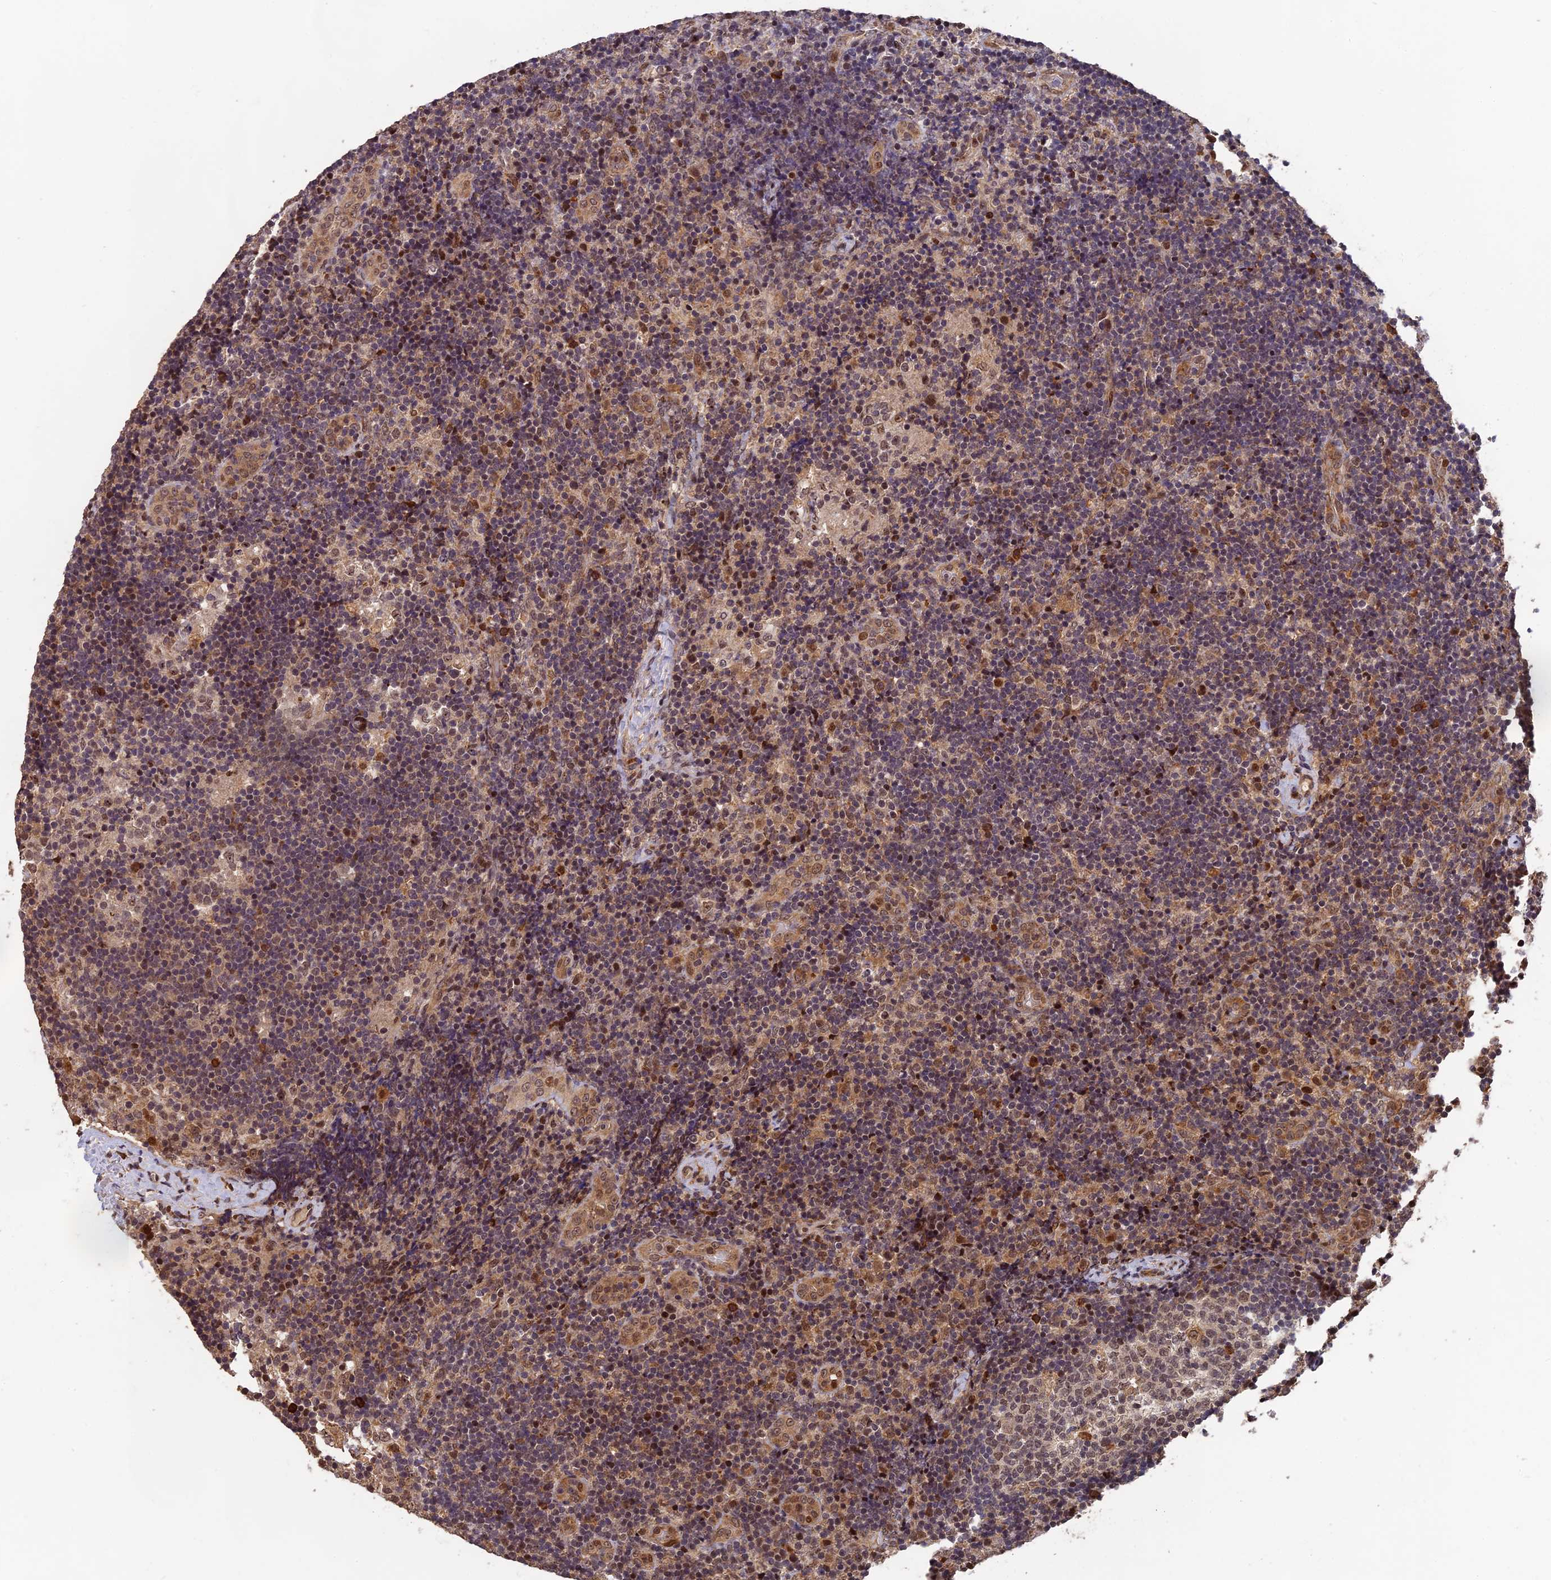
{"staining": {"intensity": "strong", "quantity": "<25%", "location": "cytoplasmic/membranous,nuclear"}, "tissue": "lymph node", "cell_type": "Germinal center cells", "image_type": "normal", "snomed": [{"axis": "morphology", "description": "Normal tissue, NOS"}, {"axis": "topography", "description": "Lymph node"}], "caption": "Germinal center cells display medium levels of strong cytoplasmic/membranous,nuclear staining in about <25% of cells in normal lymph node.", "gene": "OSBPL1A", "patient": {"sex": "female", "age": 22}}